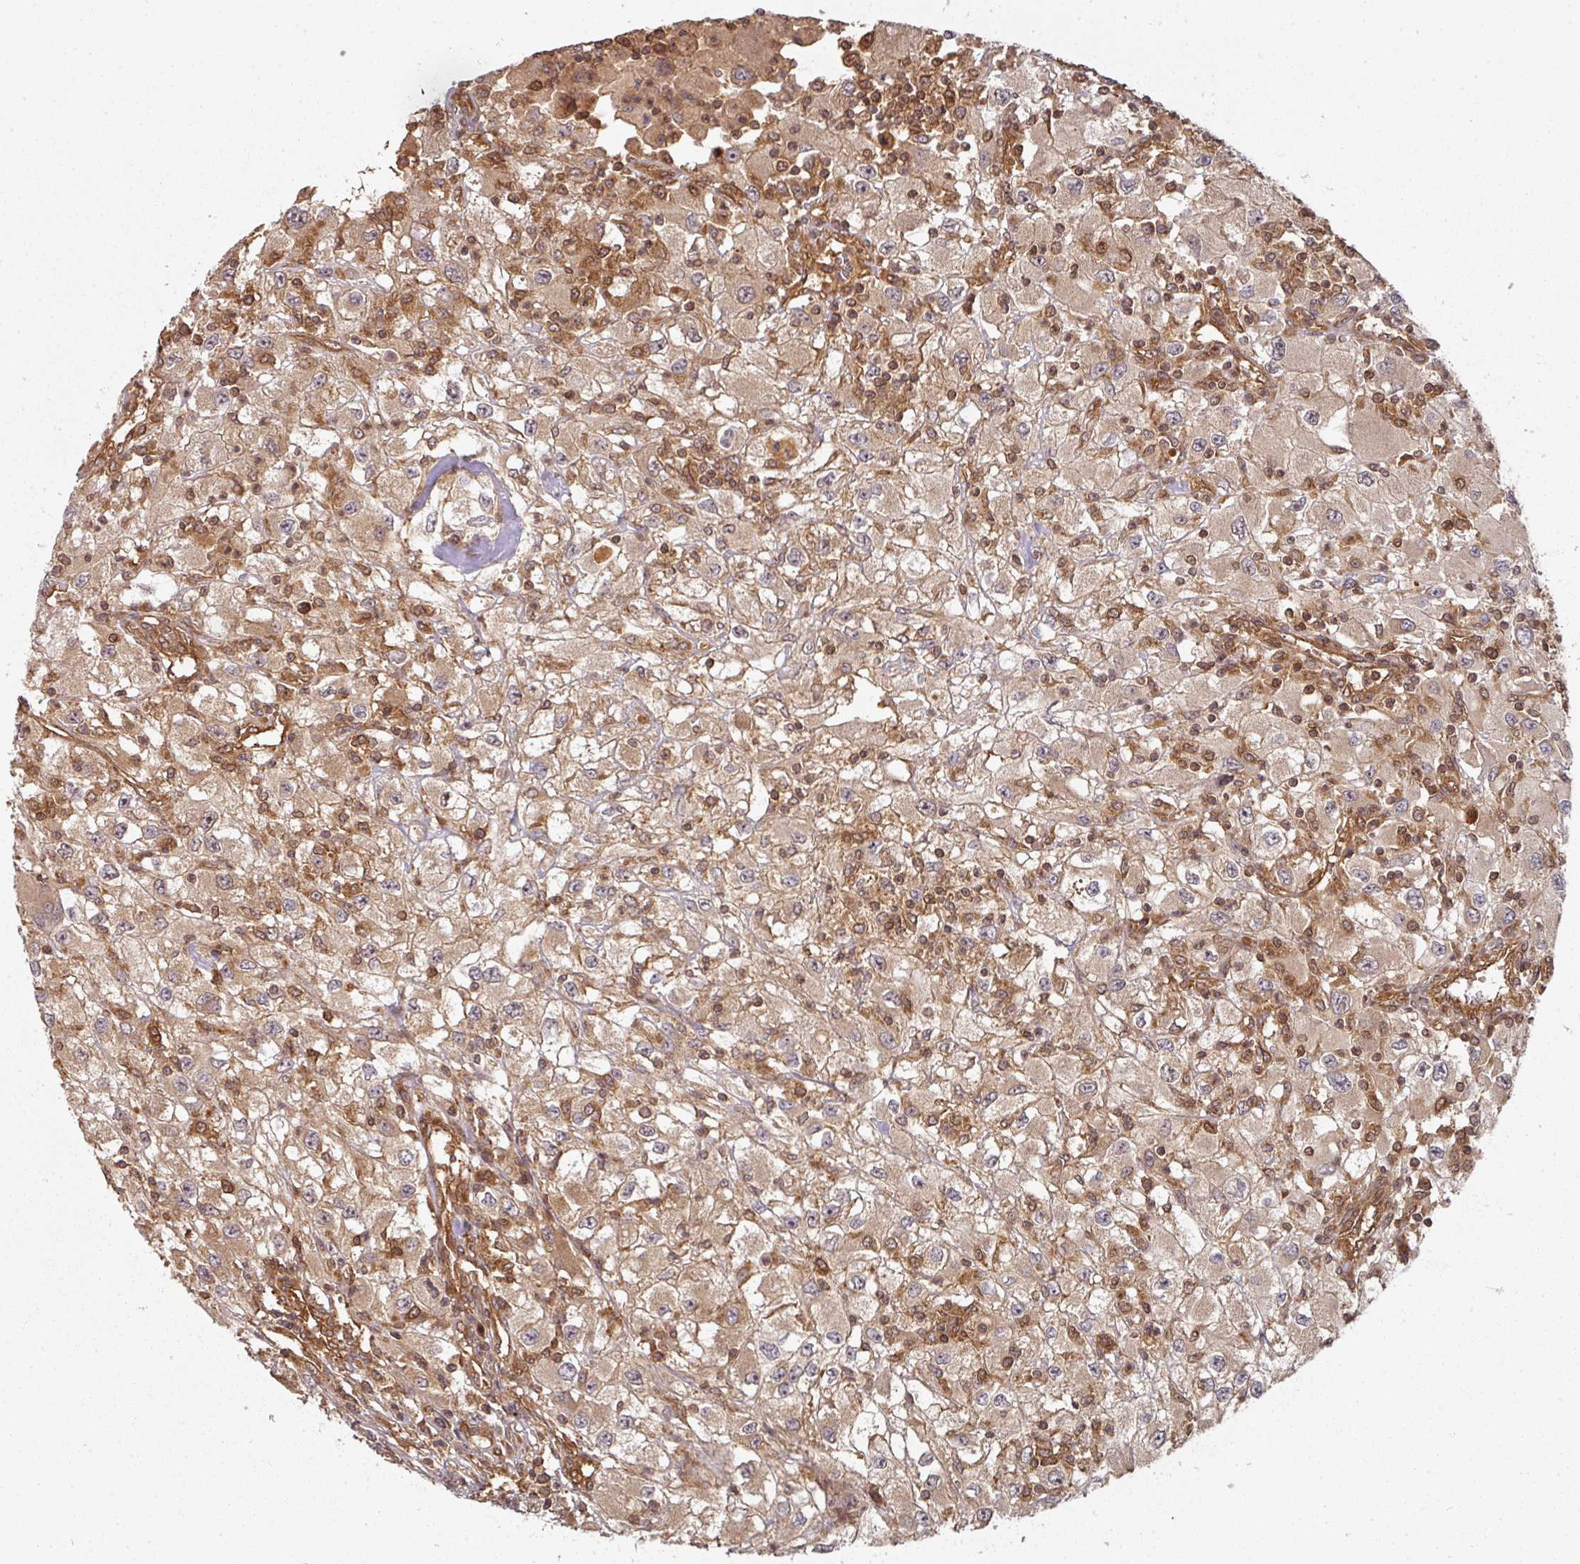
{"staining": {"intensity": "weak", "quantity": "25%-75%", "location": "cytoplasmic/membranous"}, "tissue": "renal cancer", "cell_type": "Tumor cells", "image_type": "cancer", "snomed": [{"axis": "morphology", "description": "Adenocarcinoma, NOS"}, {"axis": "topography", "description": "Kidney"}], "caption": "Immunohistochemistry (IHC) (DAB (3,3'-diaminobenzidine)) staining of human renal cancer displays weak cytoplasmic/membranous protein expression in about 25%-75% of tumor cells. (DAB (3,3'-diaminobenzidine) = brown stain, brightfield microscopy at high magnification).", "gene": "EIF4EBP2", "patient": {"sex": "female", "age": 67}}